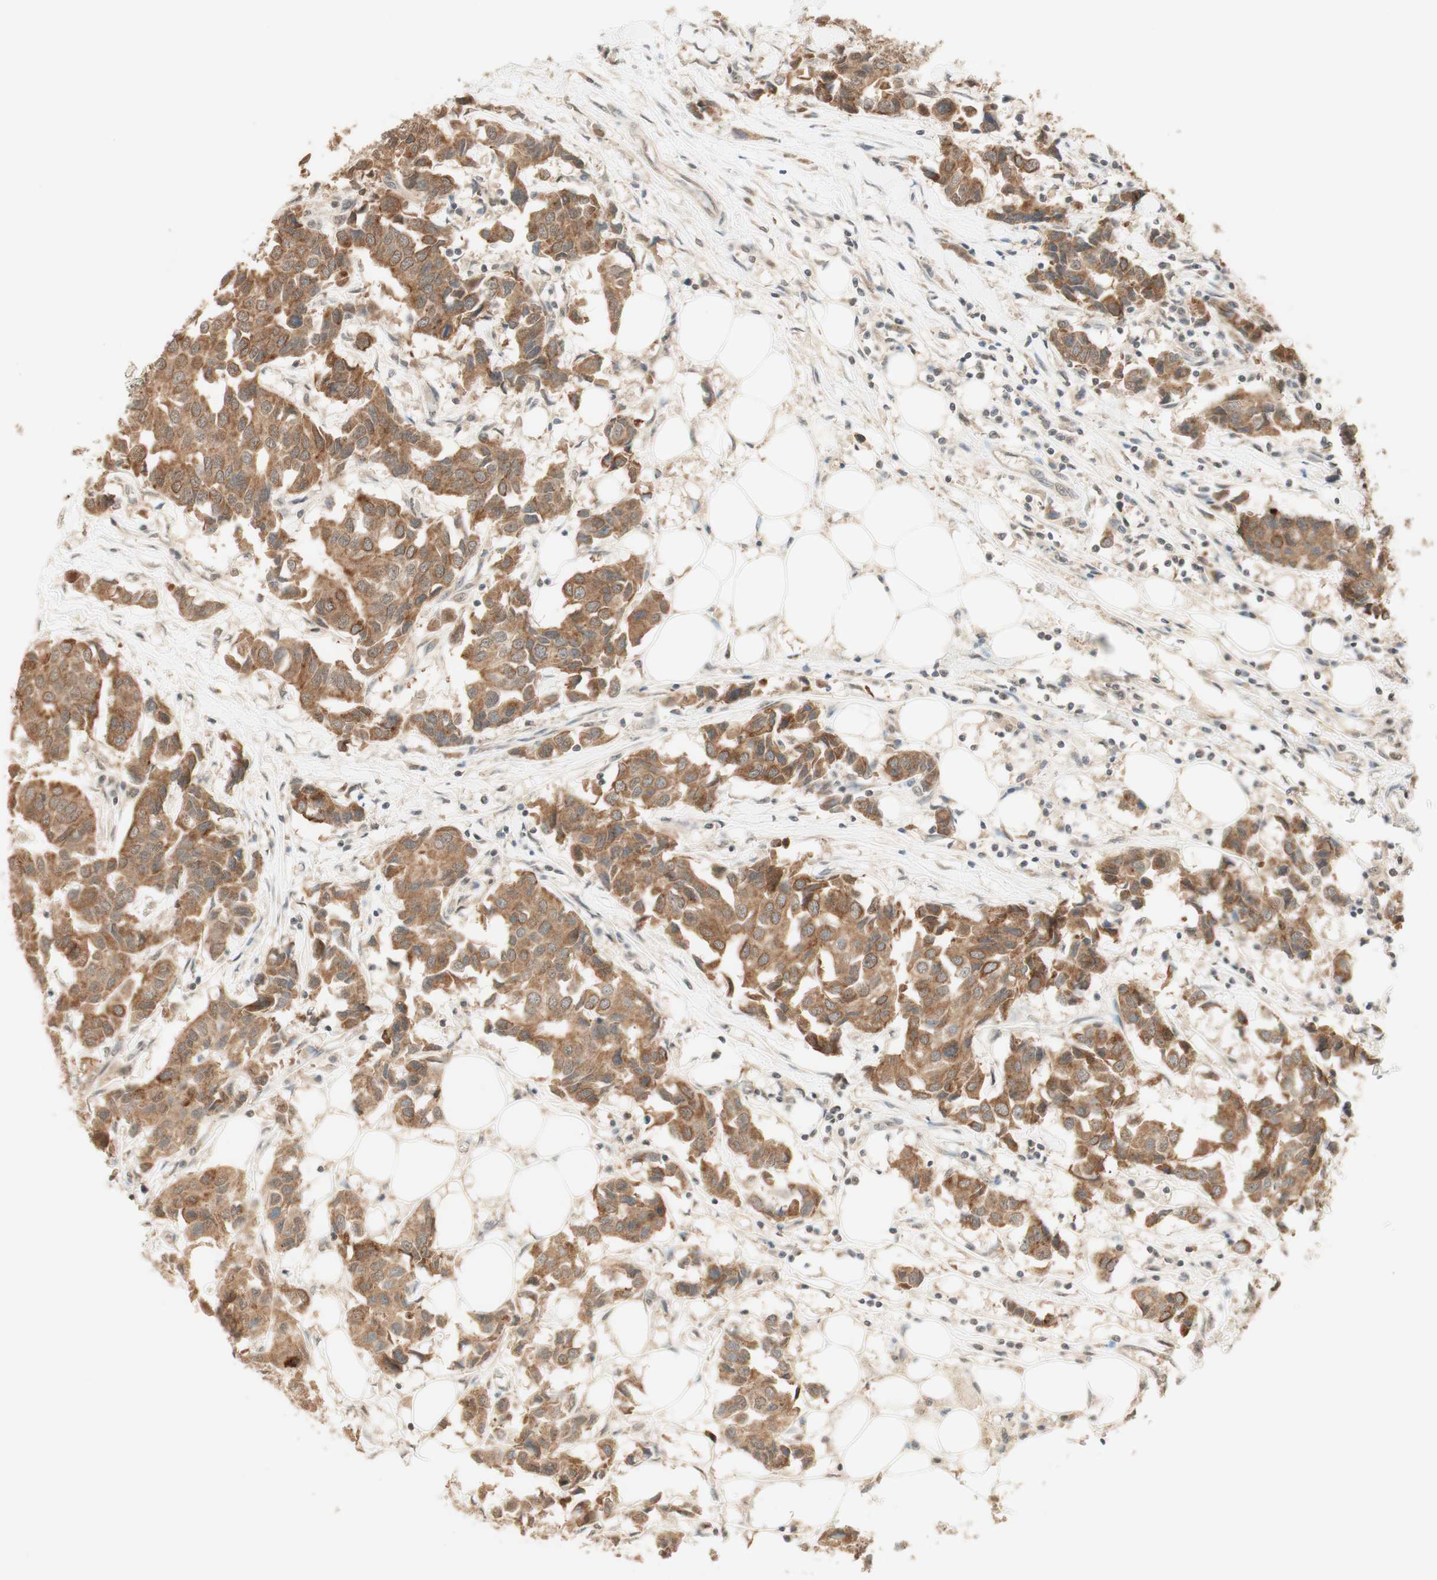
{"staining": {"intensity": "moderate", "quantity": ">75%", "location": "cytoplasmic/membranous"}, "tissue": "breast cancer", "cell_type": "Tumor cells", "image_type": "cancer", "snomed": [{"axis": "morphology", "description": "Duct carcinoma"}, {"axis": "topography", "description": "Breast"}], "caption": "A high-resolution micrograph shows IHC staining of invasive ductal carcinoma (breast), which reveals moderate cytoplasmic/membranous staining in about >75% of tumor cells.", "gene": "SPINT2", "patient": {"sex": "female", "age": 80}}